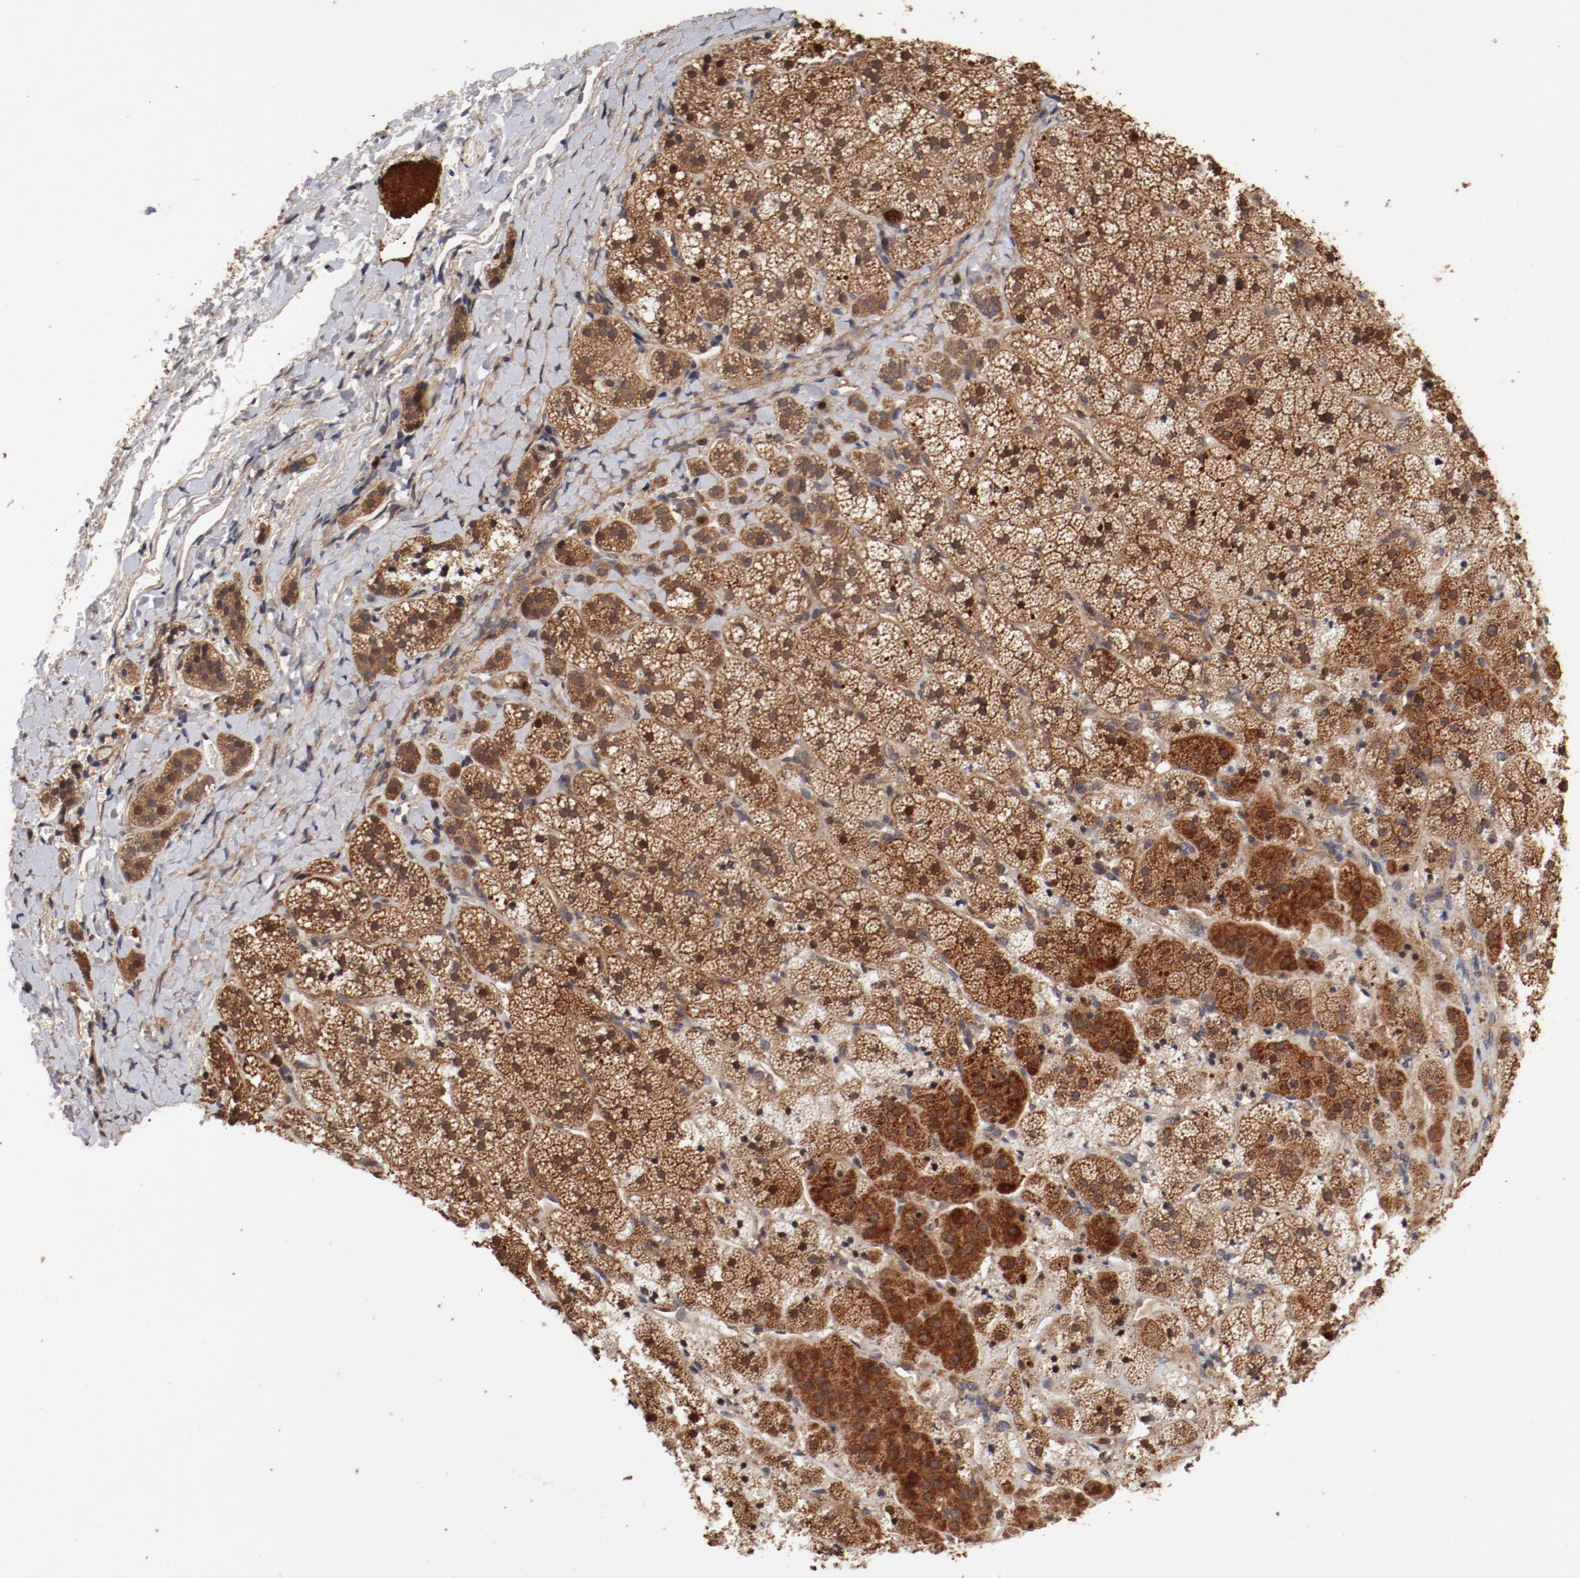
{"staining": {"intensity": "moderate", "quantity": ">75%", "location": "cytoplasmic/membranous,nuclear"}, "tissue": "adrenal gland", "cell_type": "Glandular cells", "image_type": "normal", "snomed": [{"axis": "morphology", "description": "Normal tissue, NOS"}, {"axis": "topography", "description": "Adrenal gland"}], "caption": "Moderate cytoplasmic/membranous,nuclear staining is seen in about >75% of glandular cells in benign adrenal gland.", "gene": "GUF1", "patient": {"sex": "female", "age": 44}}